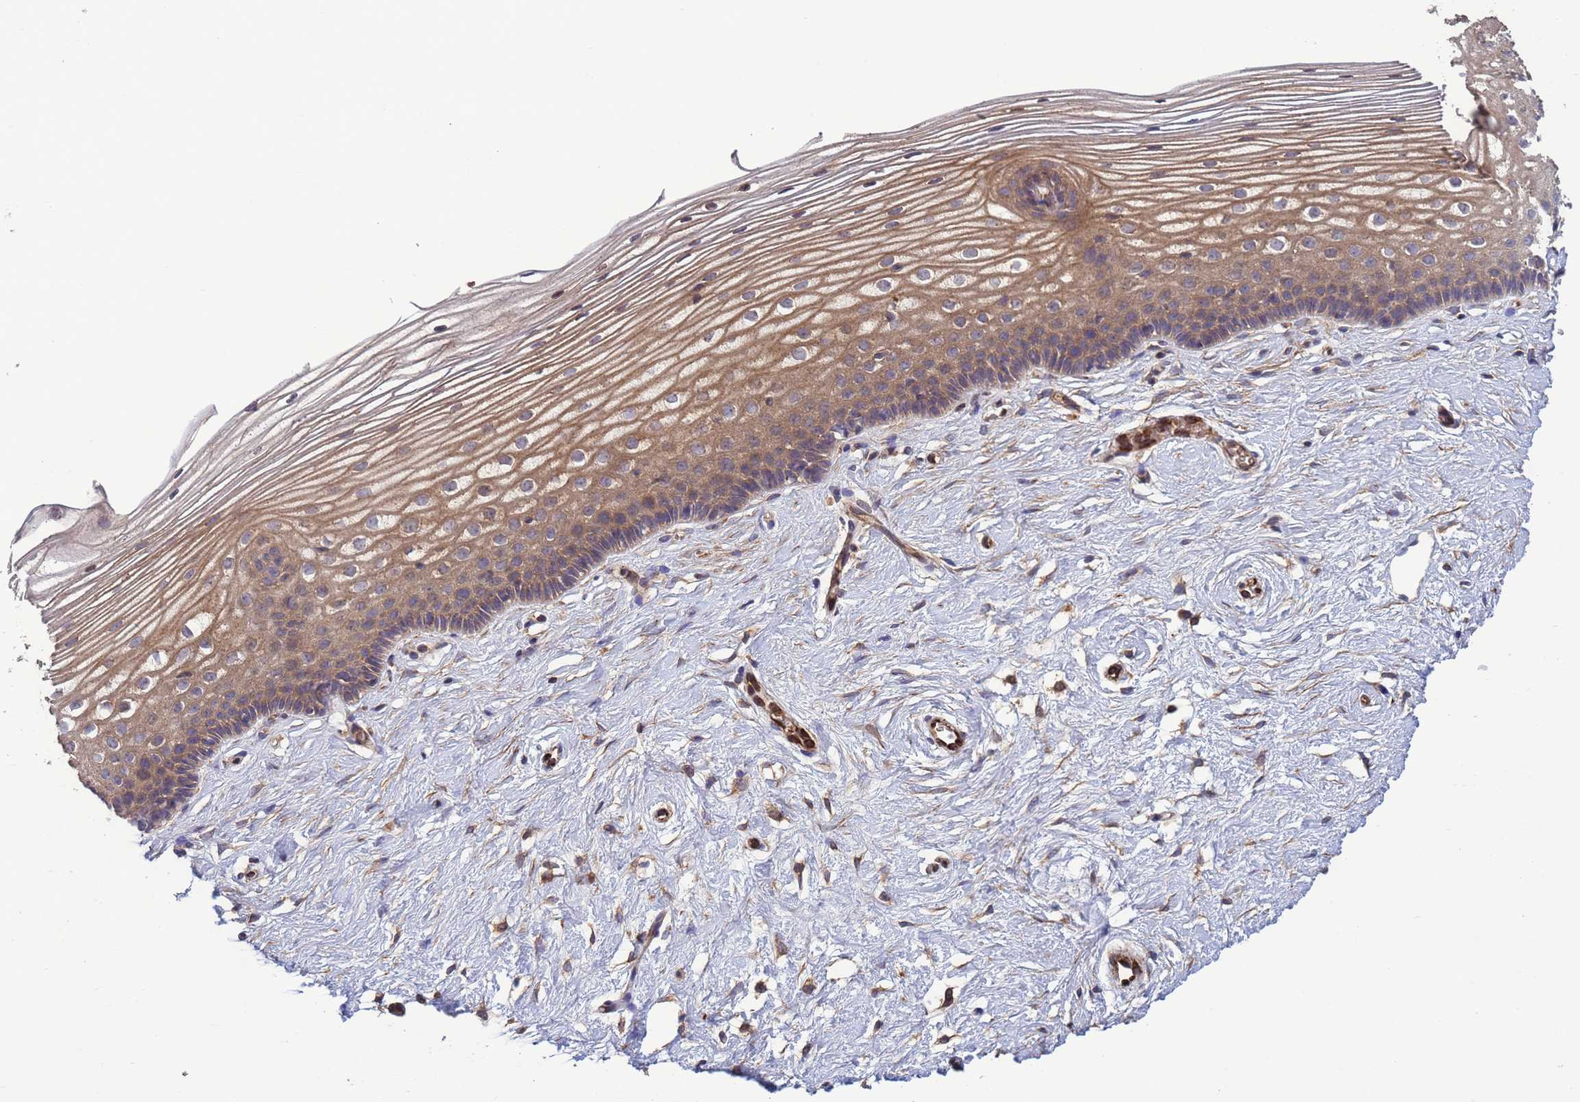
{"staining": {"intensity": "weak", "quantity": "<25%", "location": "cytoplasmic/membranous"}, "tissue": "cervix", "cell_type": "Glandular cells", "image_type": "normal", "snomed": [{"axis": "morphology", "description": "Normal tissue, NOS"}, {"axis": "topography", "description": "Cervix"}], "caption": "Immunohistochemistry (IHC) of normal cervix exhibits no positivity in glandular cells. Brightfield microscopy of immunohistochemistry (IHC) stained with DAB (3,3'-diaminobenzidine) (brown) and hematoxylin (blue), captured at high magnification.", "gene": "RAB10", "patient": {"sex": "female", "age": 40}}